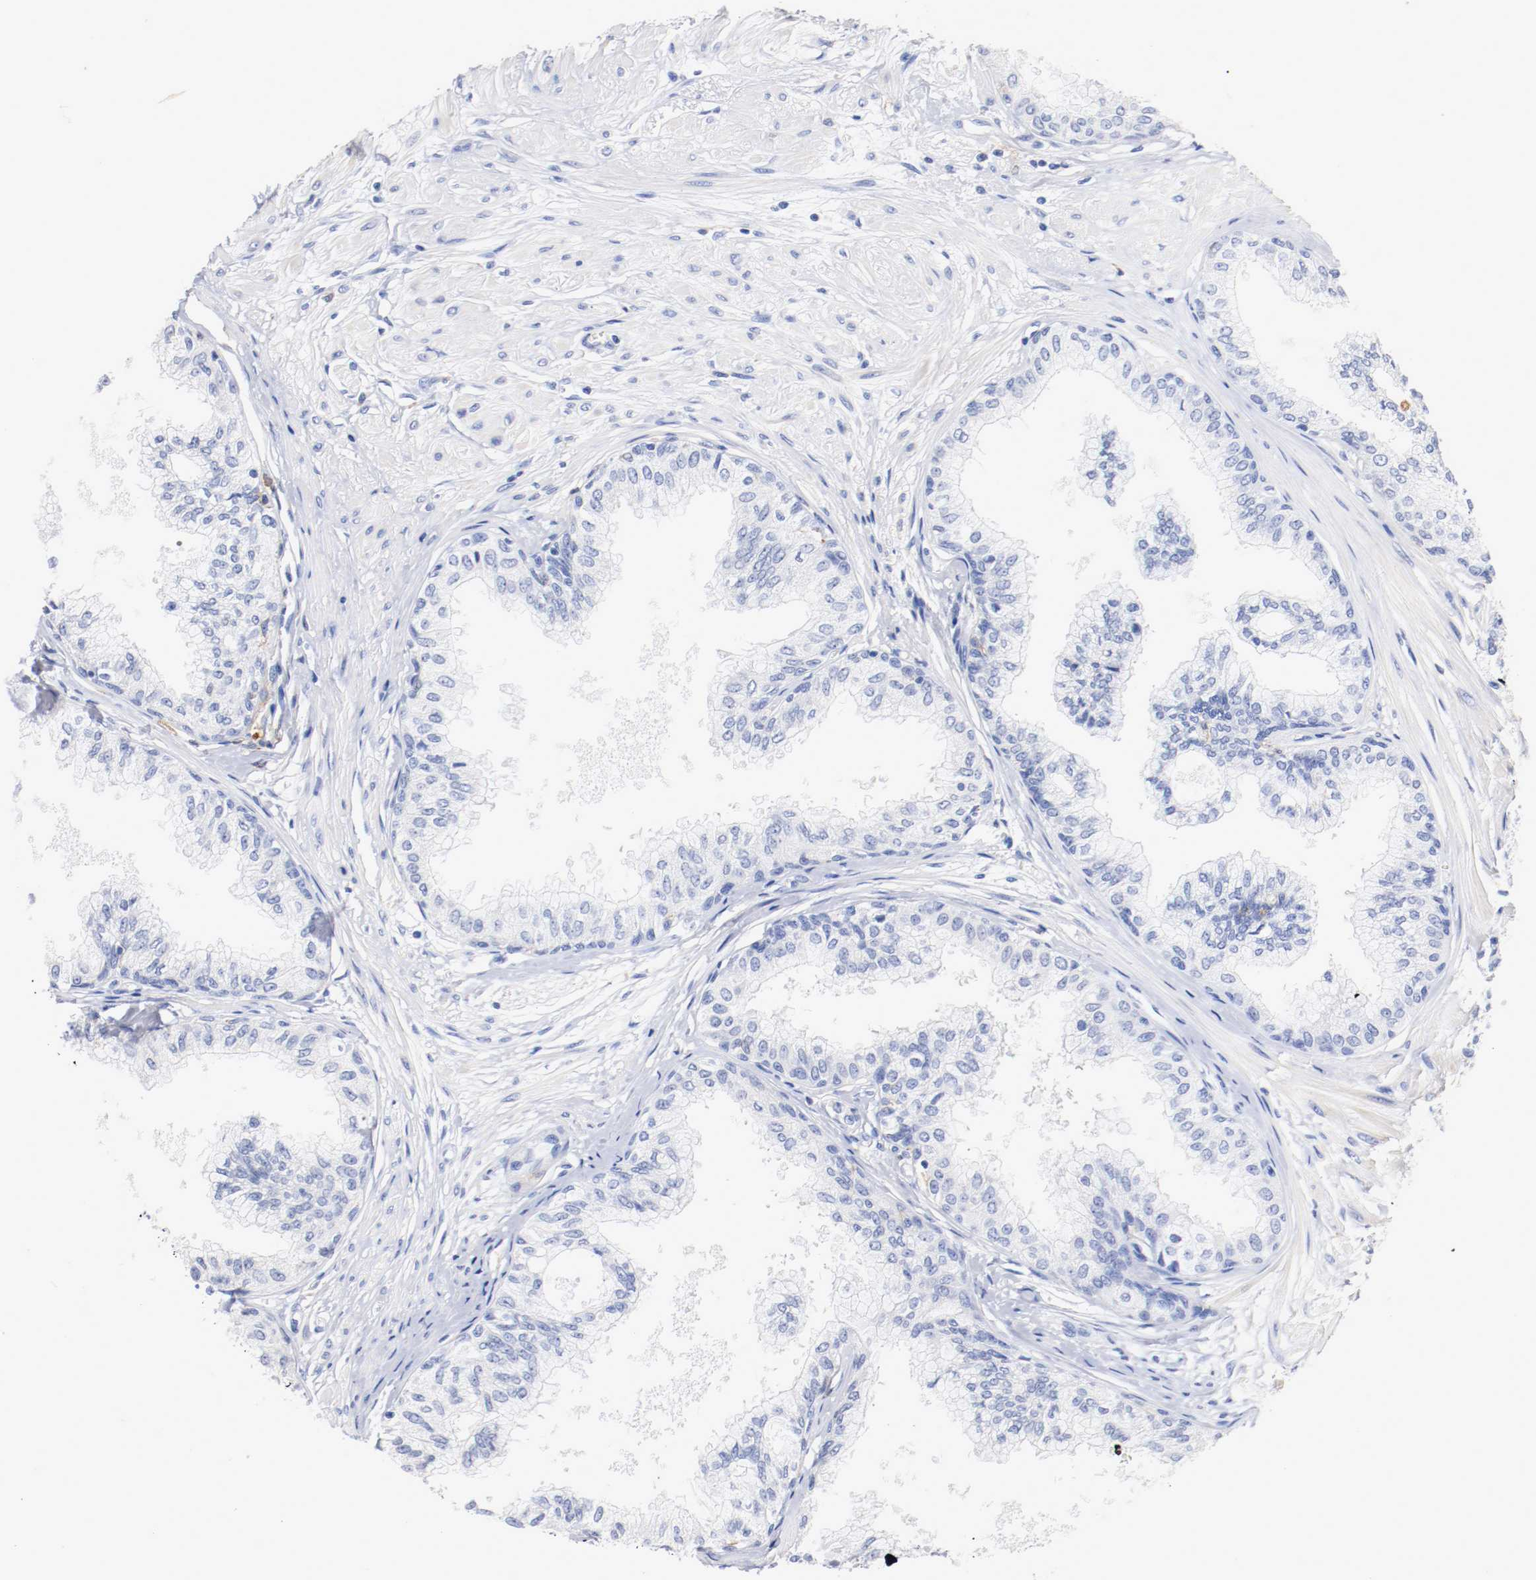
{"staining": {"intensity": "negative", "quantity": "none", "location": "none"}, "tissue": "prostate", "cell_type": "Glandular cells", "image_type": "normal", "snomed": [{"axis": "morphology", "description": "Normal tissue, NOS"}, {"axis": "topography", "description": "Prostate"}, {"axis": "topography", "description": "Seminal veicle"}], "caption": "This is a image of immunohistochemistry (IHC) staining of normal prostate, which shows no staining in glandular cells. Nuclei are stained in blue.", "gene": "FGFBP1", "patient": {"sex": "male", "age": 60}}